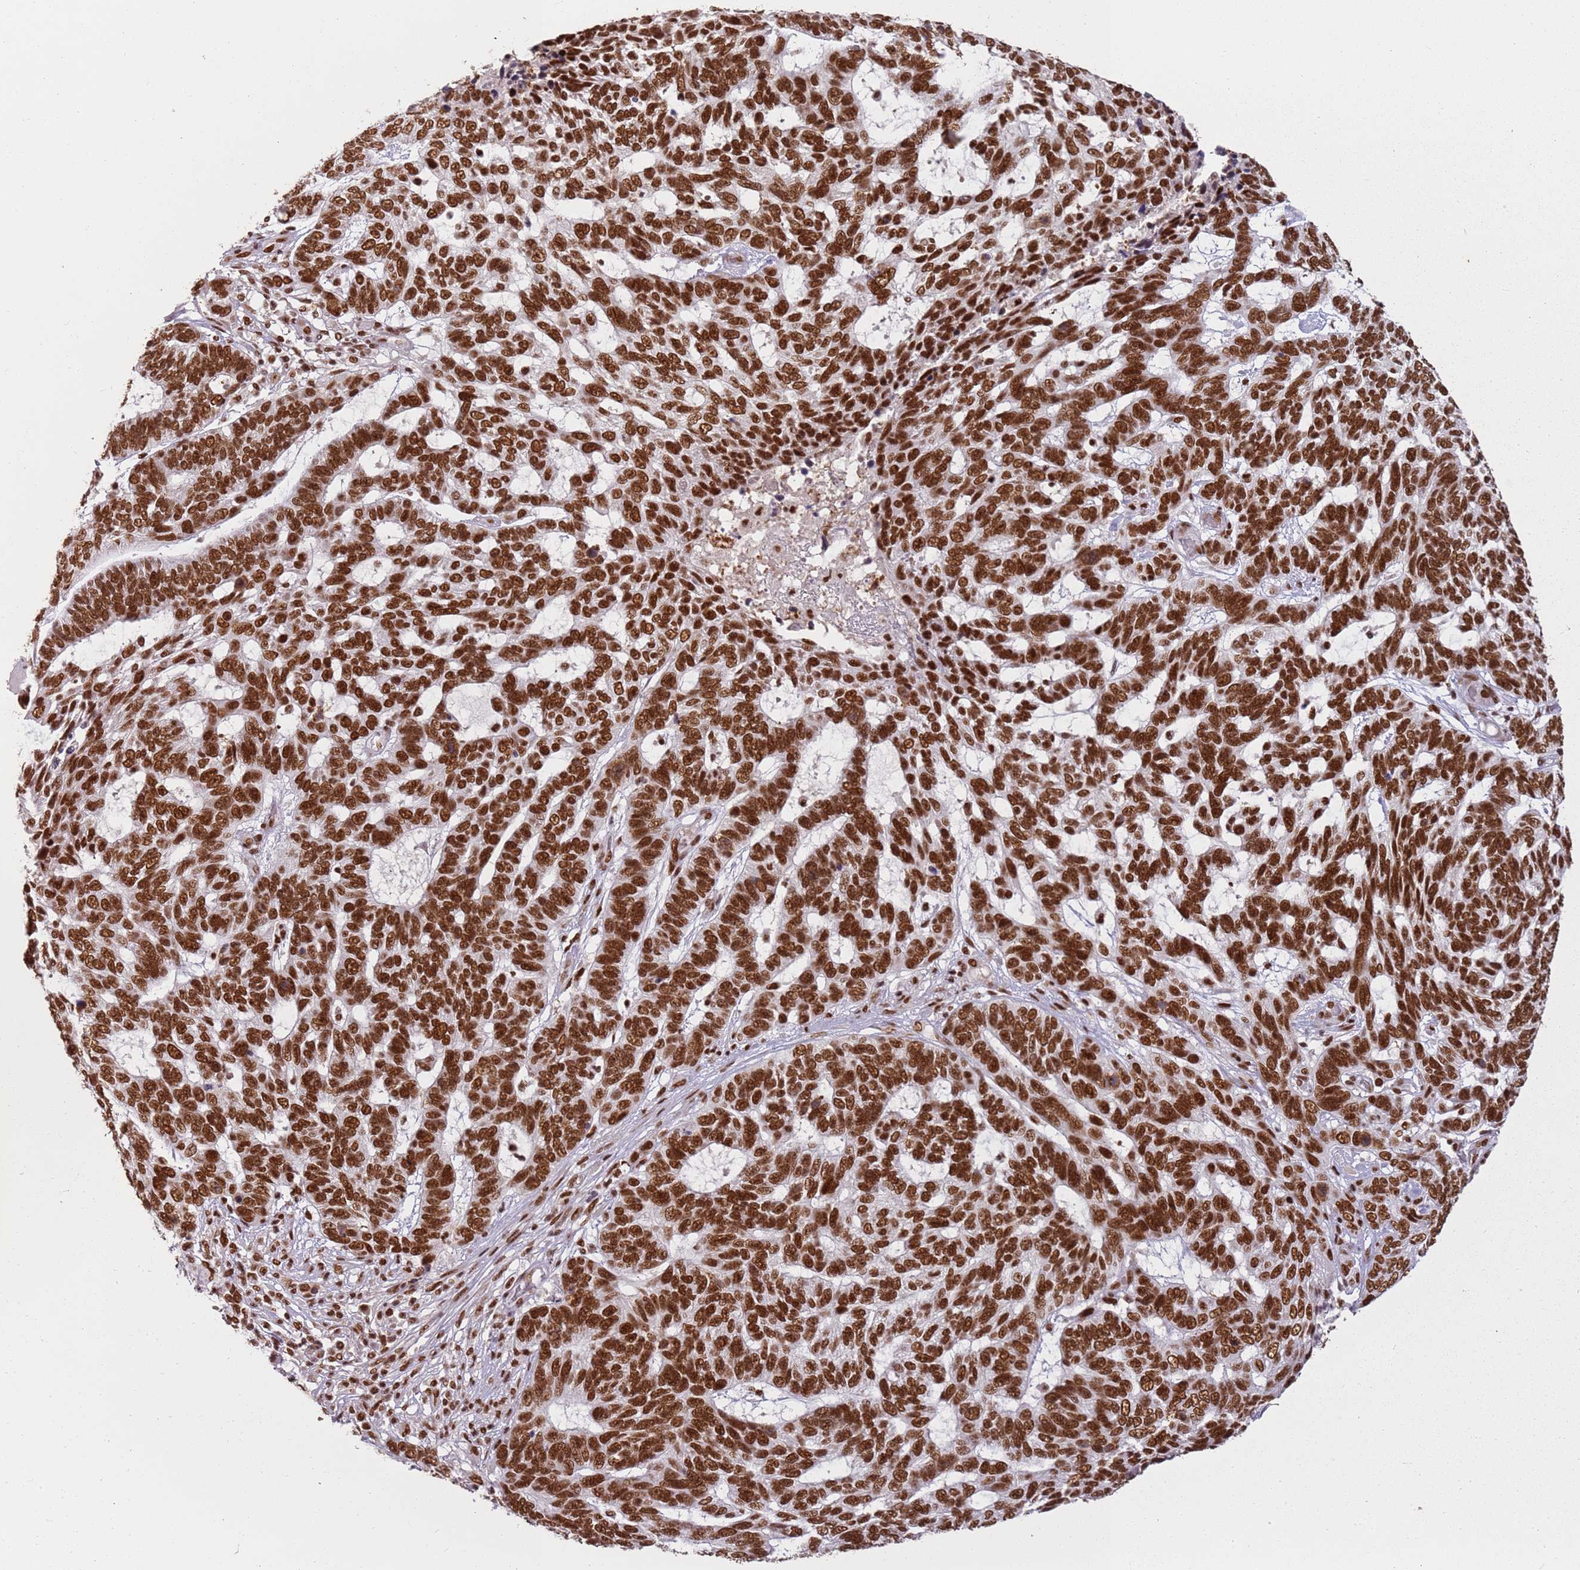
{"staining": {"intensity": "strong", "quantity": ">75%", "location": "nuclear"}, "tissue": "skin cancer", "cell_type": "Tumor cells", "image_type": "cancer", "snomed": [{"axis": "morphology", "description": "Basal cell carcinoma"}, {"axis": "topography", "description": "Skin"}], "caption": "Human basal cell carcinoma (skin) stained with a brown dye displays strong nuclear positive positivity in approximately >75% of tumor cells.", "gene": "TENT4A", "patient": {"sex": "female", "age": 65}}